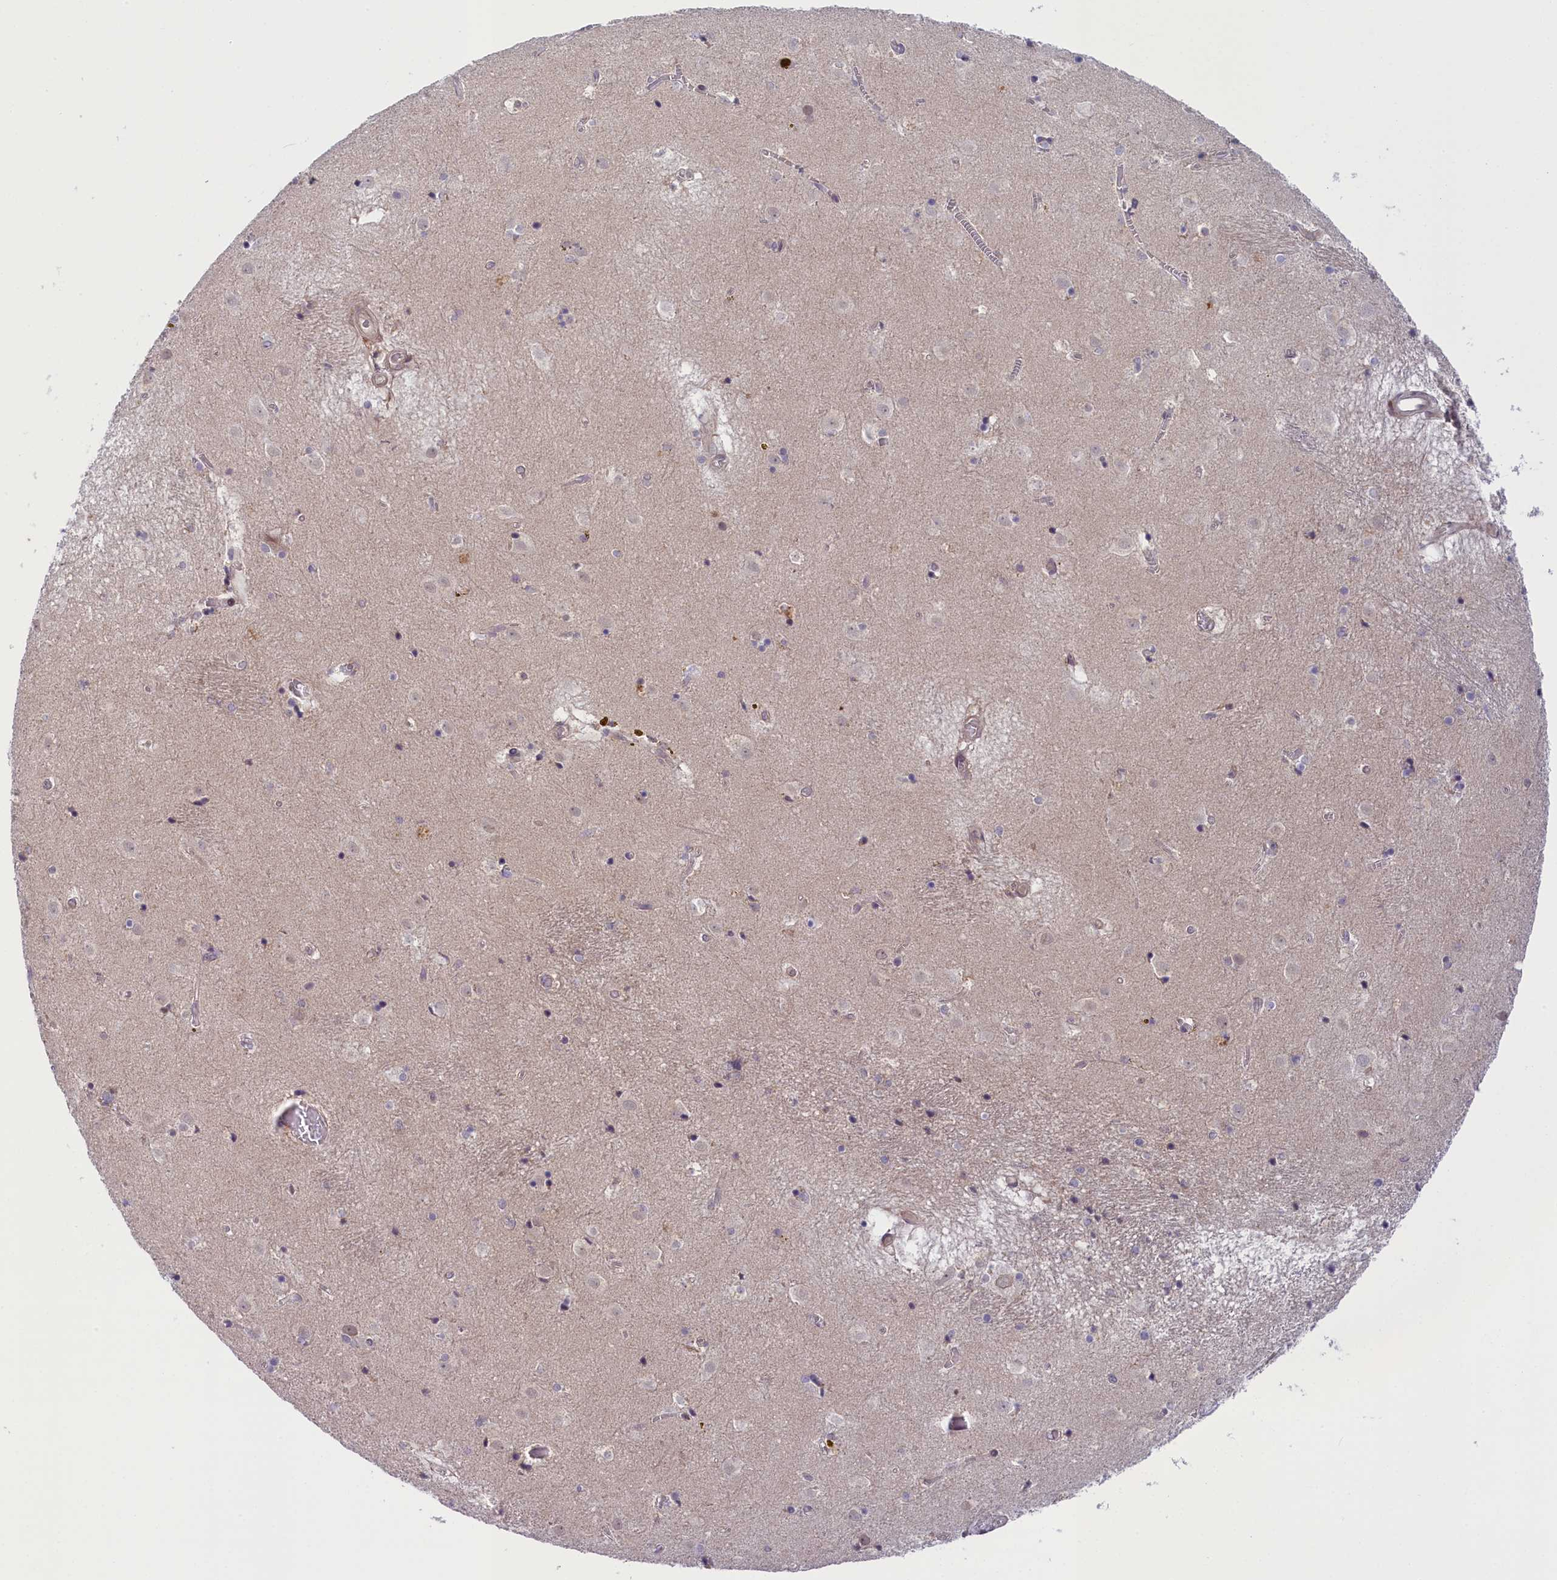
{"staining": {"intensity": "negative", "quantity": "none", "location": "none"}, "tissue": "caudate", "cell_type": "Glial cells", "image_type": "normal", "snomed": [{"axis": "morphology", "description": "Normal tissue, NOS"}, {"axis": "topography", "description": "Lateral ventricle wall"}], "caption": "The micrograph demonstrates no significant expression in glial cells of caudate.", "gene": "CCL23", "patient": {"sex": "male", "age": 70}}